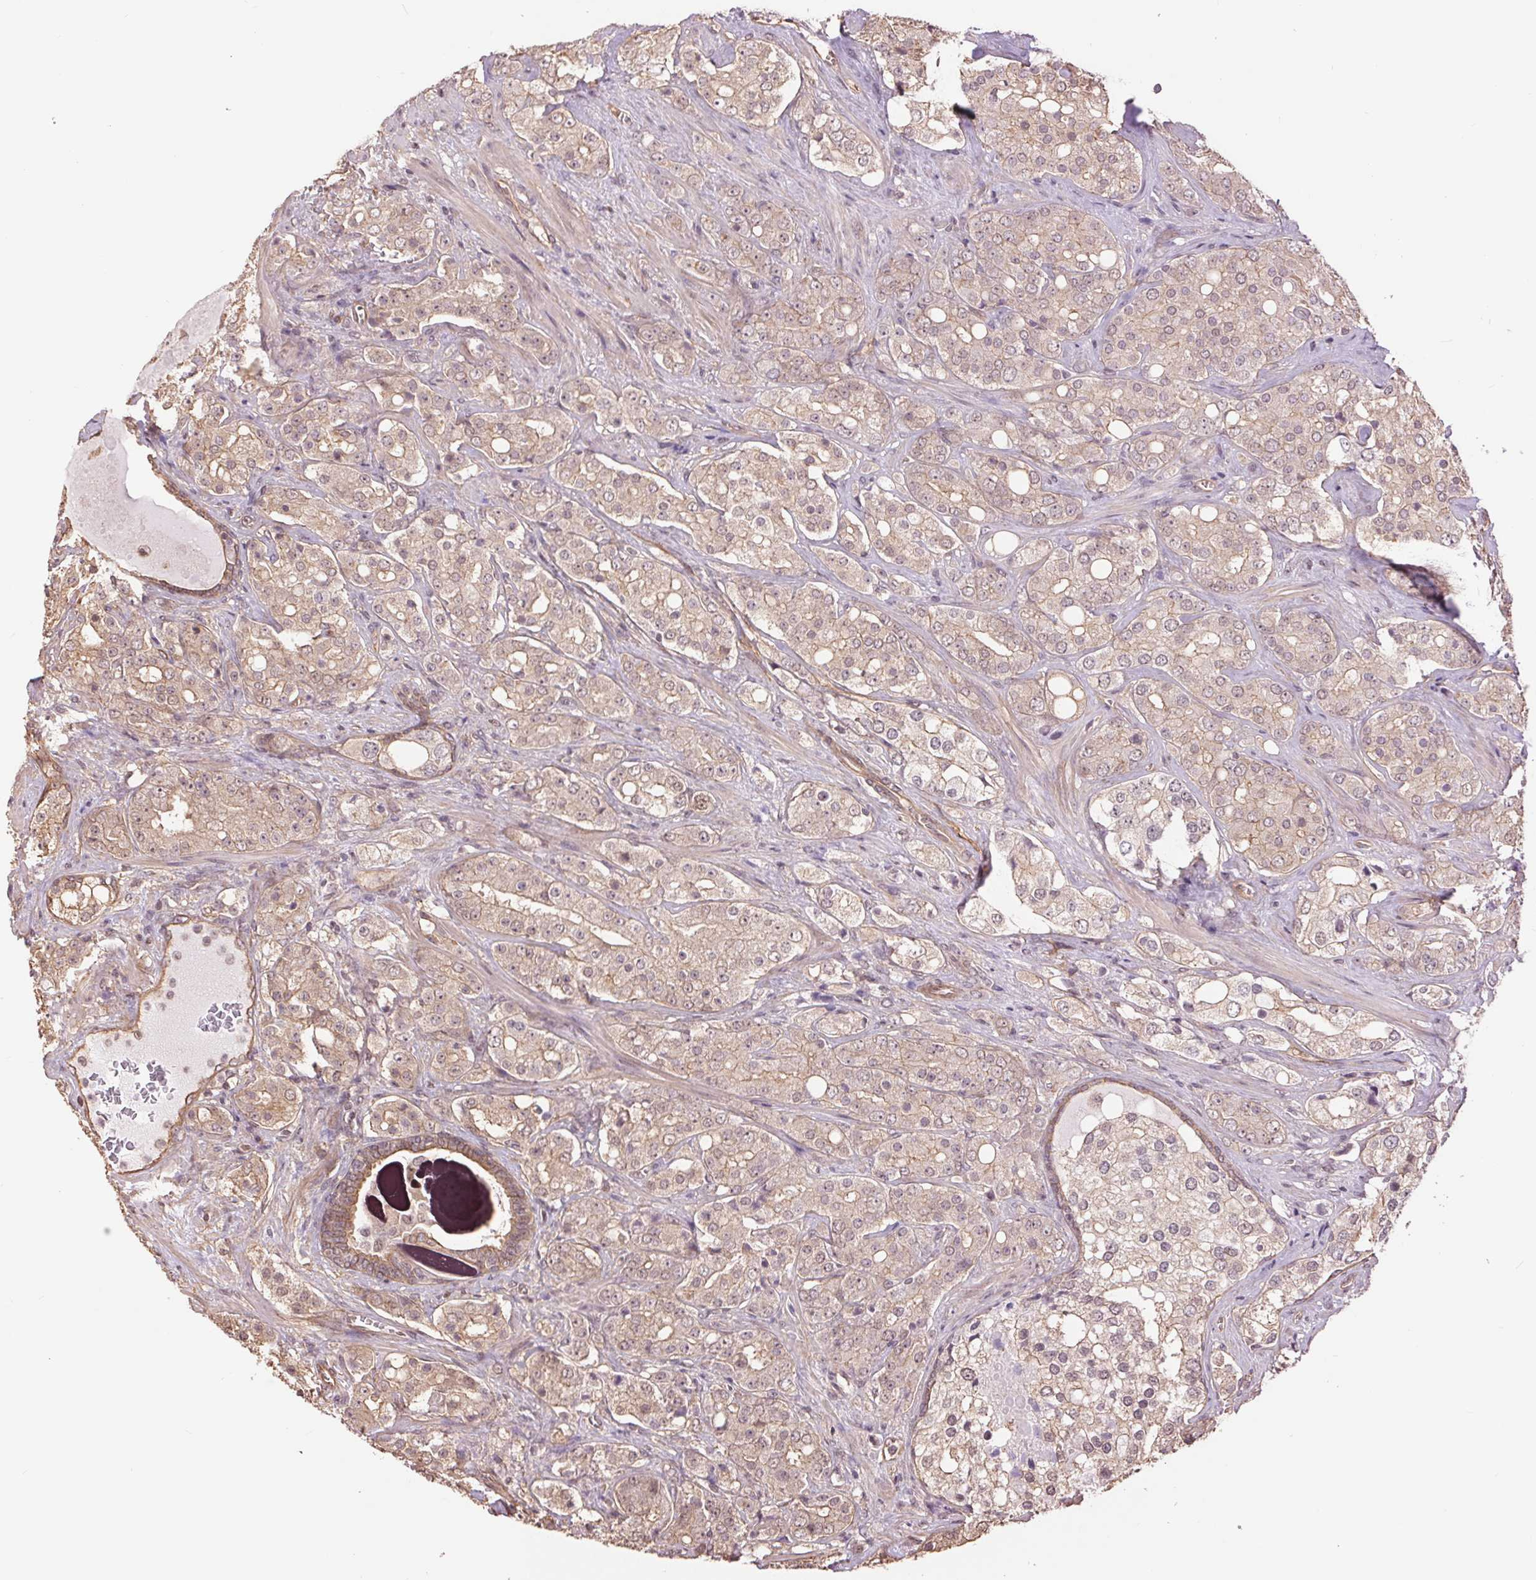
{"staining": {"intensity": "weak", "quantity": "25%-75%", "location": "cytoplasmic/membranous"}, "tissue": "prostate cancer", "cell_type": "Tumor cells", "image_type": "cancer", "snomed": [{"axis": "morphology", "description": "Adenocarcinoma, High grade"}, {"axis": "topography", "description": "Prostate"}], "caption": "Prostate cancer tissue exhibits weak cytoplasmic/membranous staining in approximately 25%-75% of tumor cells, visualized by immunohistochemistry.", "gene": "PALM", "patient": {"sex": "male", "age": 67}}